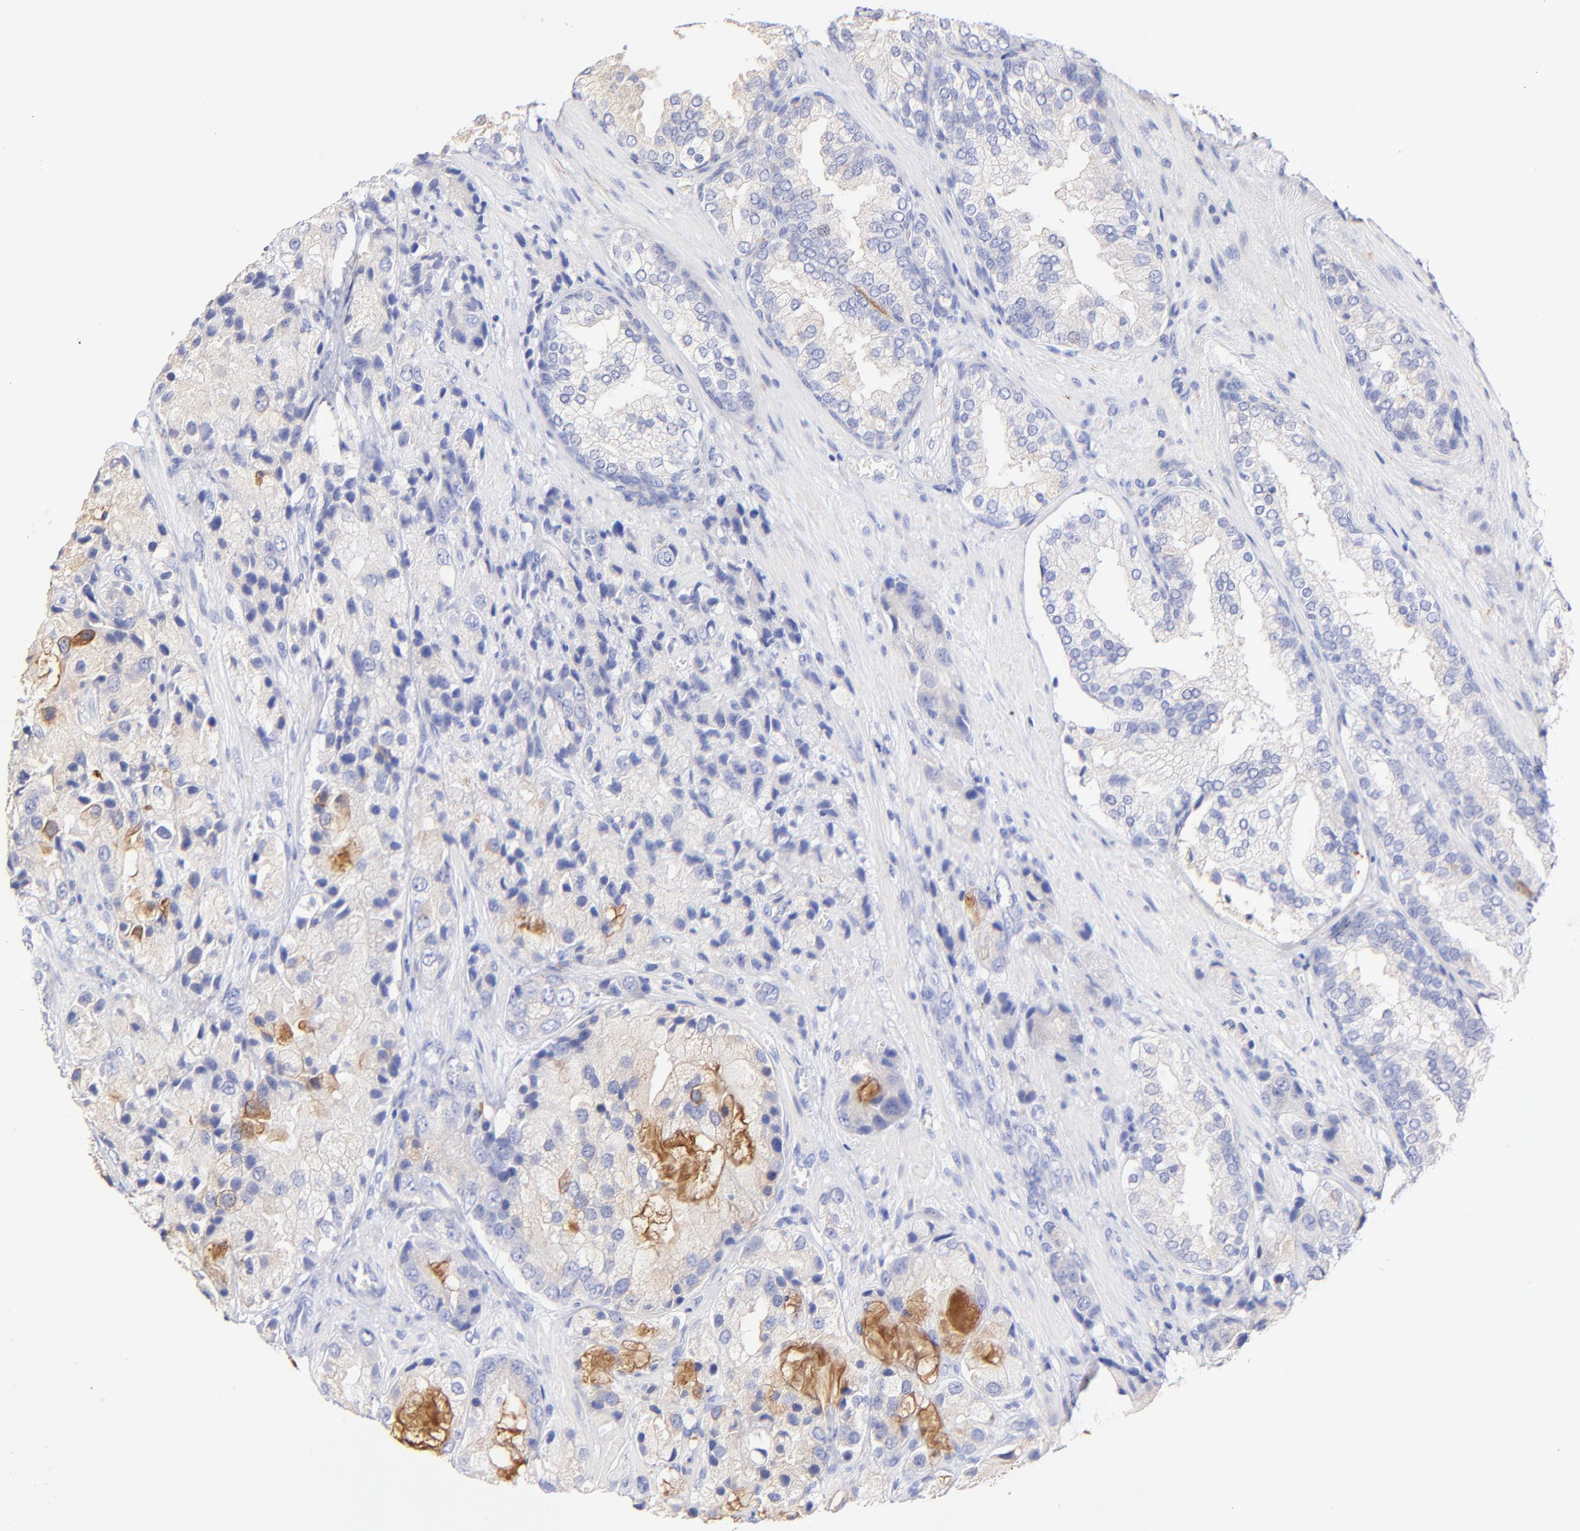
{"staining": {"intensity": "negative", "quantity": "none", "location": "none"}, "tissue": "prostate cancer", "cell_type": "Tumor cells", "image_type": "cancer", "snomed": [{"axis": "morphology", "description": "Adenocarcinoma, High grade"}, {"axis": "topography", "description": "Prostate"}], "caption": "This is a micrograph of IHC staining of high-grade adenocarcinoma (prostate), which shows no expression in tumor cells.", "gene": "RAB3A", "patient": {"sex": "male", "age": 70}}